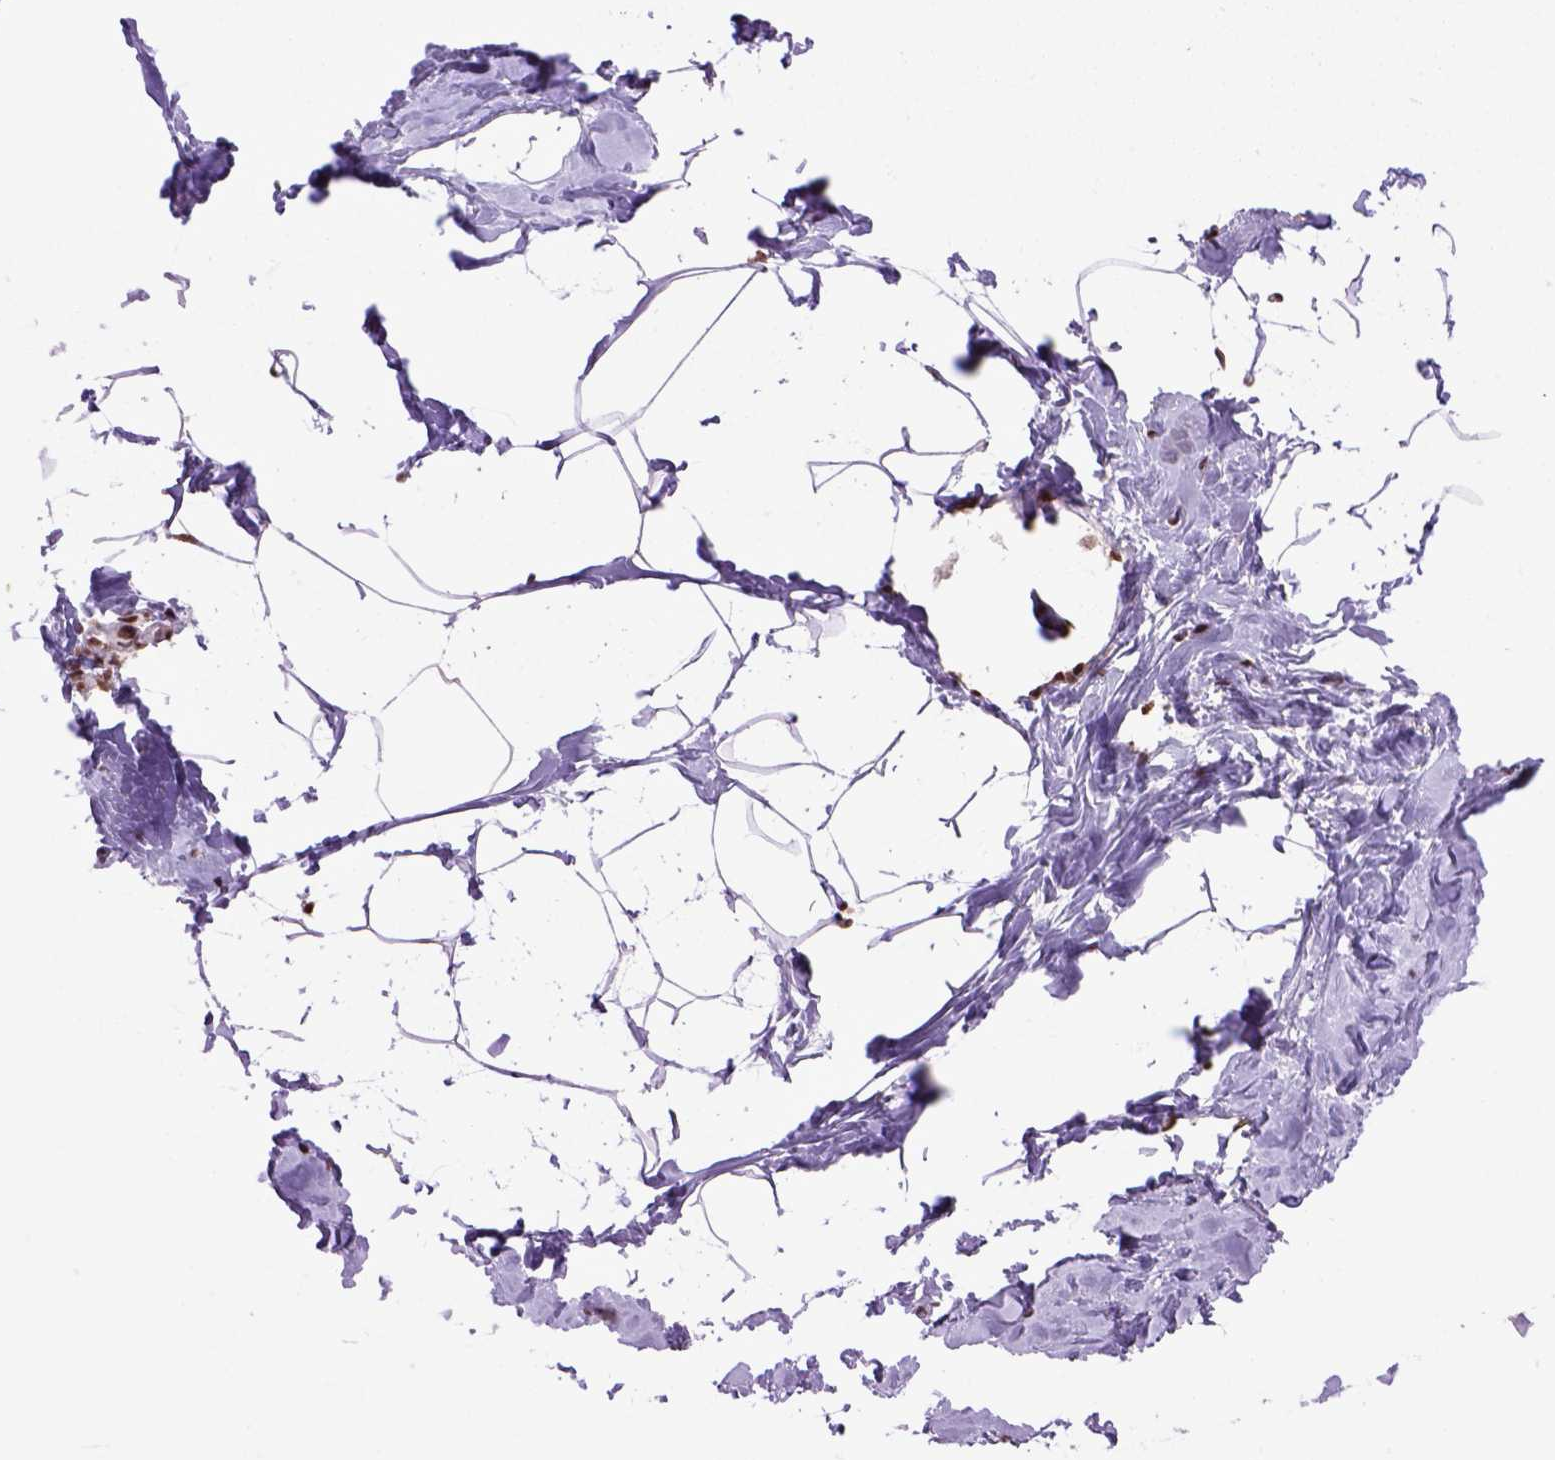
{"staining": {"intensity": "moderate", "quantity": "25%-75%", "location": "nuclear"}, "tissue": "breast", "cell_type": "Adipocytes", "image_type": "normal", "snomed": [{"axis": "morphology", "description": "Normal tissue, NOS"}, {"axis": "topography", "description": "Breast"}], "caption": "Unremarkable breast shows moderate nuclear staining in about 25%-75% of adipocytes.", "gene": "CELF1", "patient": {"sex": "female", "age": 32}}